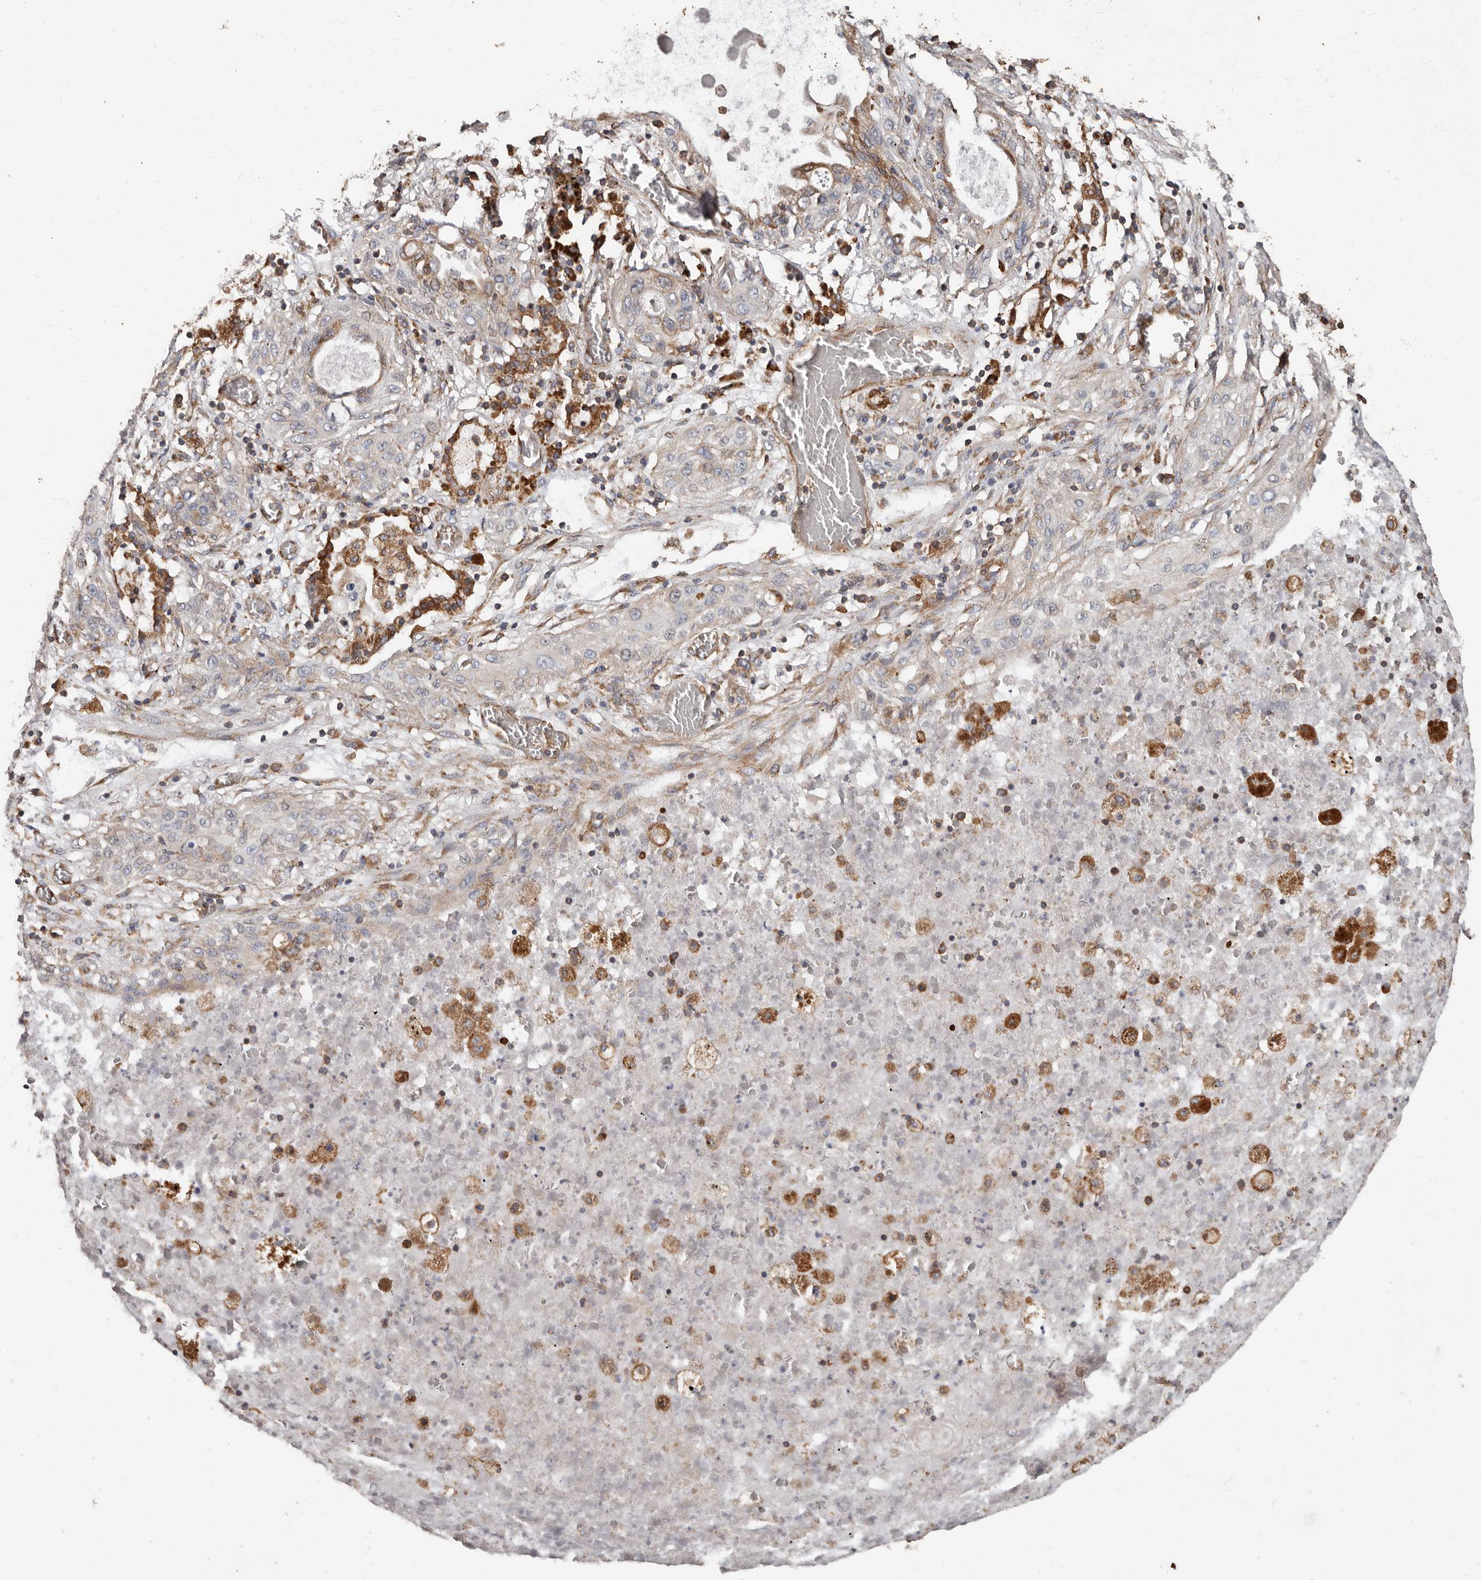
{"staining": {"intensity": "weak", "quantity": "<25%", "location": "cytoplasmic/membranous"}, "tissue": "lung cancer", "cell_type": "Tumor cells", "image_type": "cancer", "snomed": [{"axis": "morphology", "description": "Squamous cell carcinoma, NOS"}, {"axis": "topography", "description": "Lung"}], "caption": "Histopathology image shows no significant protein staining in tumor cells of squamous cell carcinoma (lung).", "gene": "OSGIN2", "patient": {"sex": "female", "age": 47}}